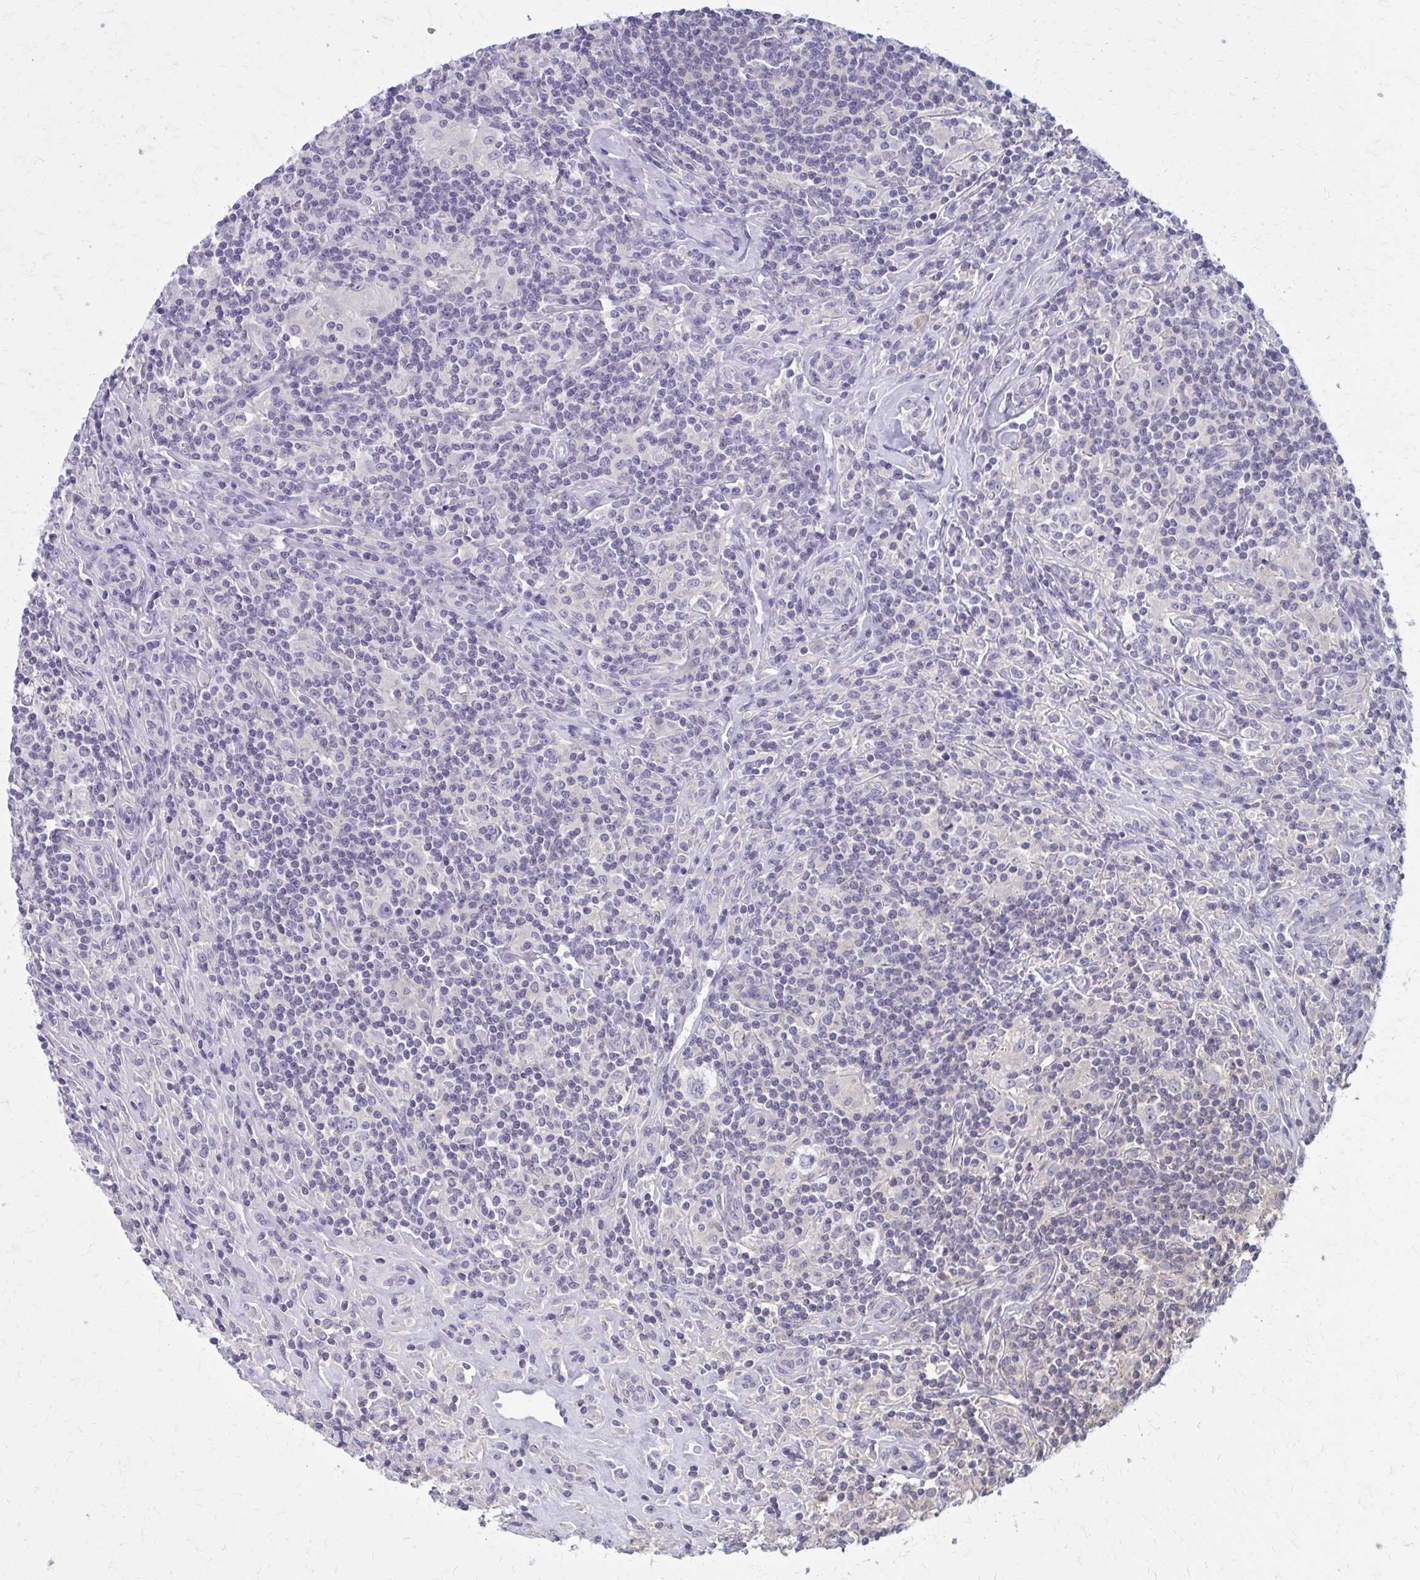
{"staining": {"intensity": "negative", "quantity": "none", "location": "none"}, "tissue": "lymphoma", "cell_type": "Tumor cells", "image_type": "cancer", "snomed": [{"axis": "morphology", "description": "Hodgkin's disease, NOS"}, {"axis": "morphology", "description": "Hodgkin's lymphoma, nodular sclerosis"}, {"axis": "topography", "description": "Lymph node"}], "caption": "High power microscopy histopathology image of an IHC micrograph of lymphoma, revealing no significant expression in tumor cells. Brightfield microscopy of IHC stained with DAB (3,3'-diaminobenzidine) (brown) and hematoxylin (blue), captured at high magnification.", "gene": "OR4A47", "patient": {"sex": "female", "age": 10}}